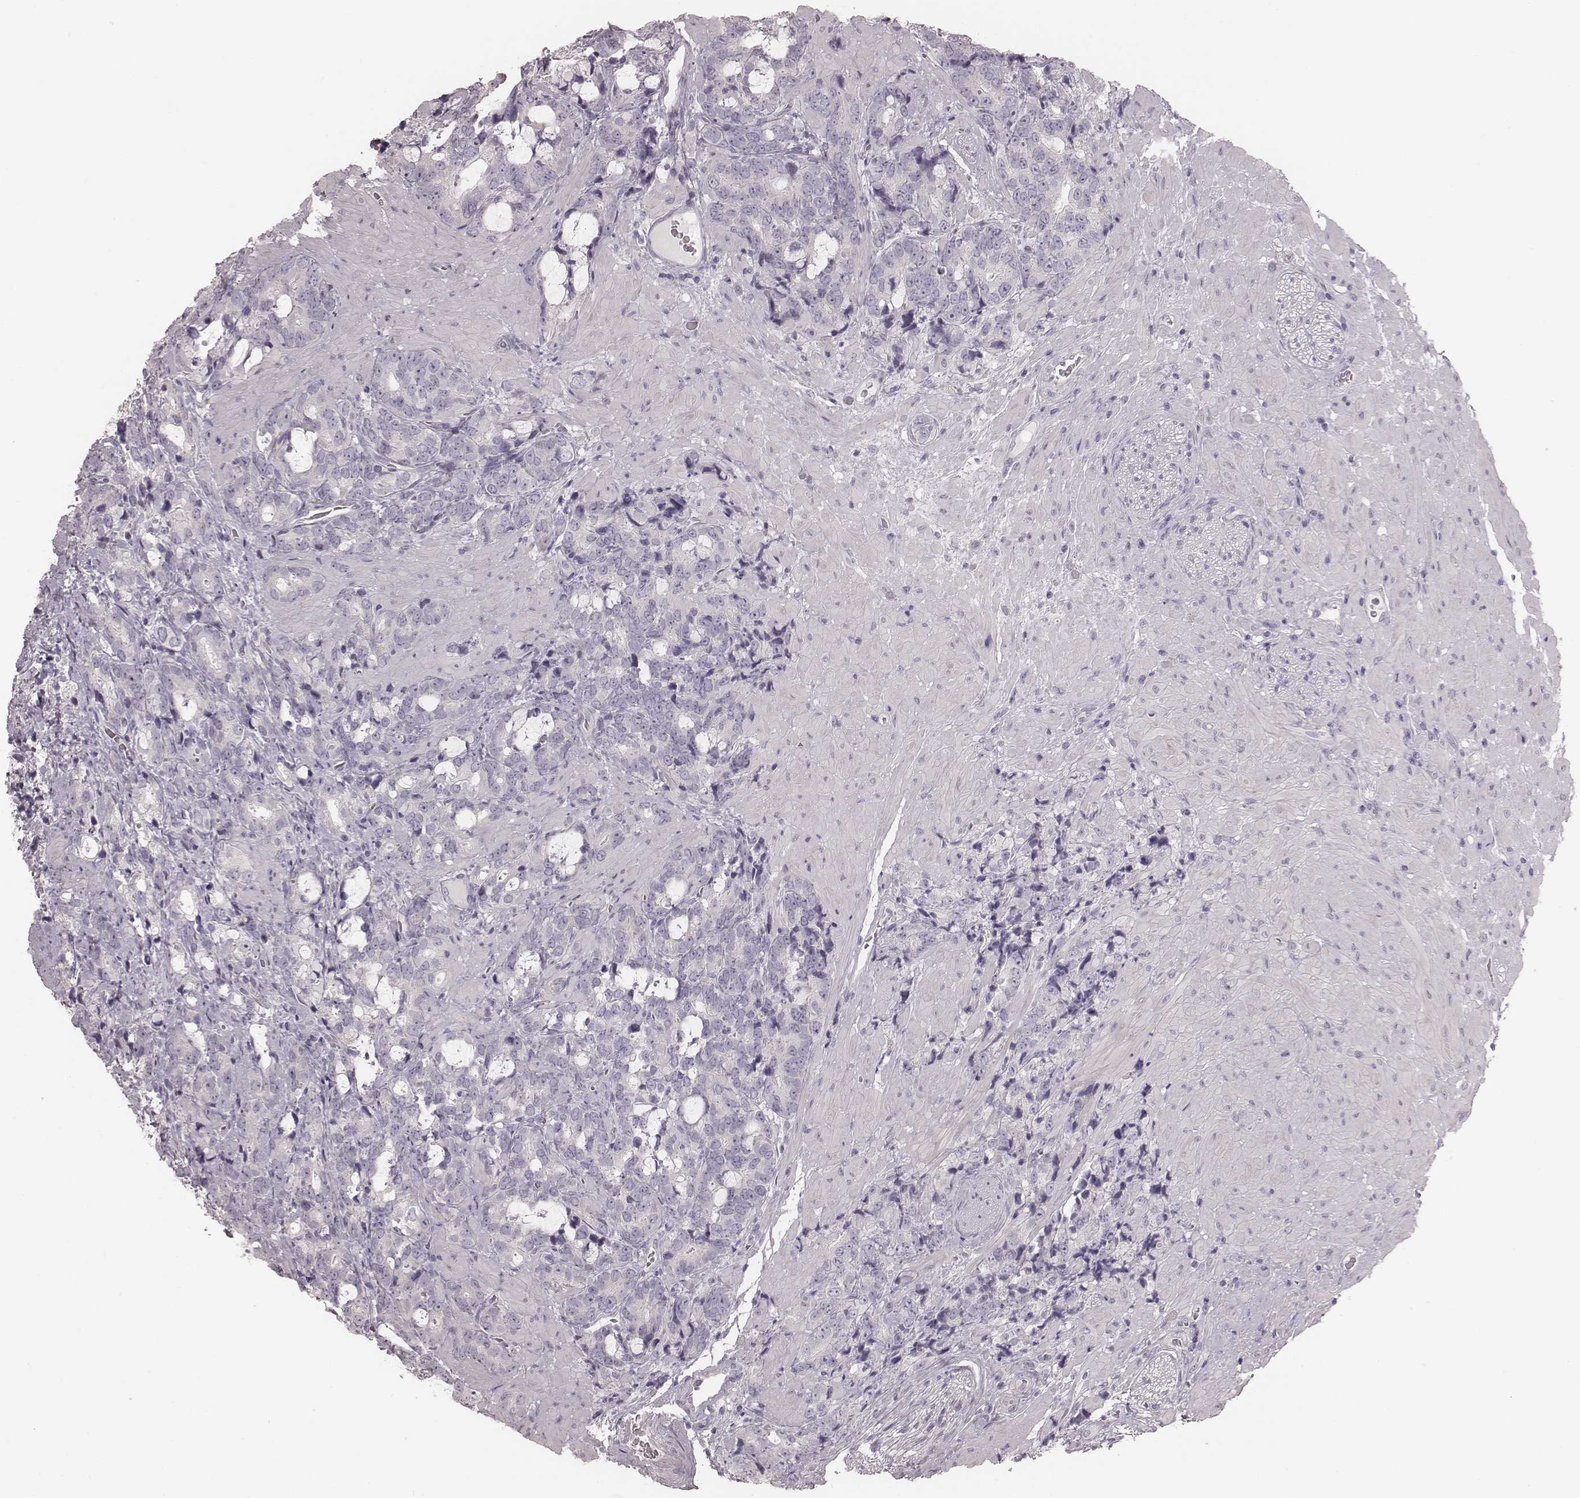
{"staining": {"intensity": "negative", "quantity": "none", "location": "none"}, "tissue": "prostate cancer", "cell_type": "Tumor cells", "image_type": "cancer", "snomed": [{"axis": "morphology", "description": "Adenocarcinoma, High grade"}, {"axis": "topography", "description": "Prostate"}], "caption": "DAB (3,3'-diaminobenzidine) immunohistochemical staining of high-grade adenocarcinoma (prostate) shows no significant expression in tumor cells.", "gene": "ZP4", "patient": {"sex": "male", "age": 74}}